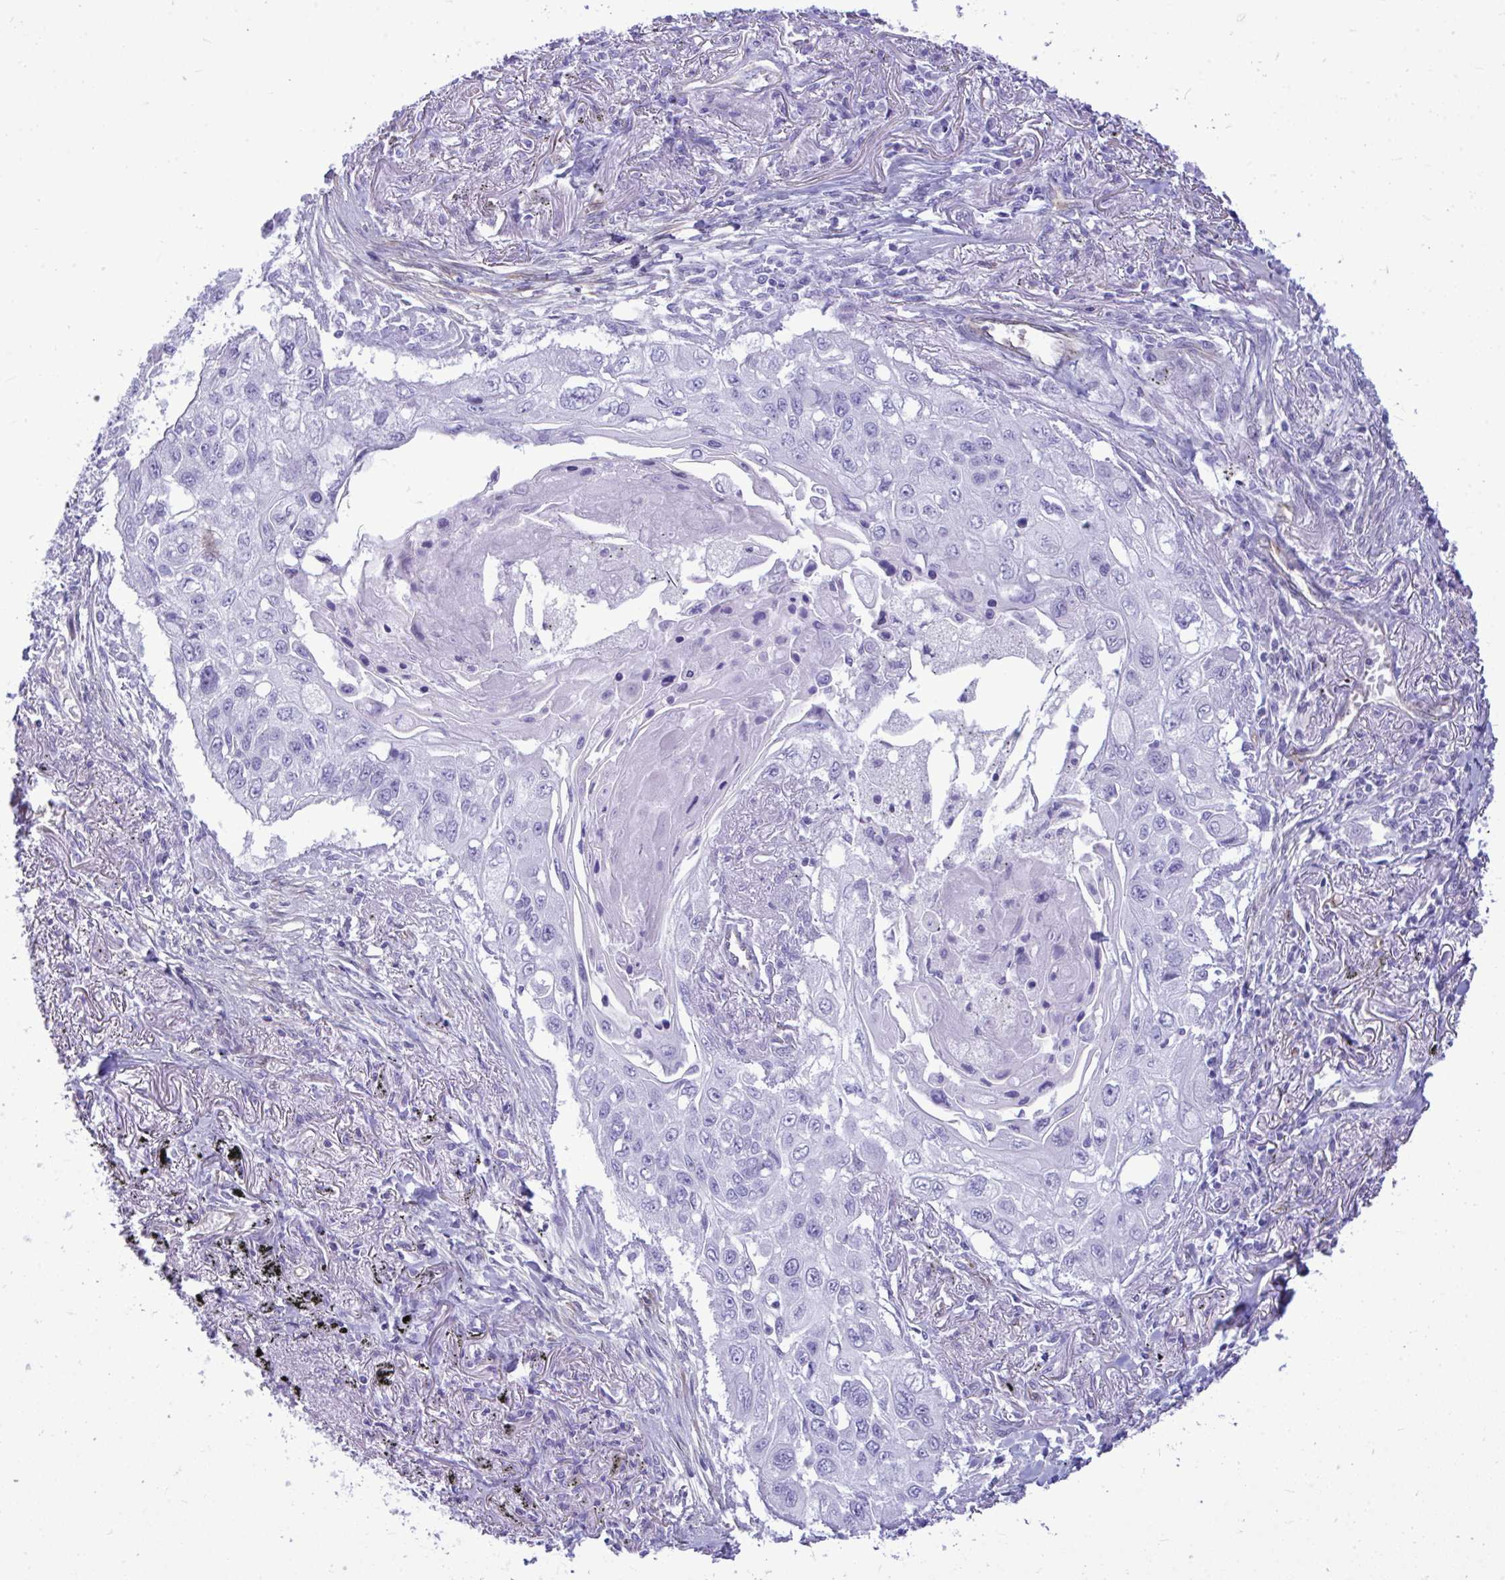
{"staining": {"intensity": "negative", "quantity": "none", "location": "none"}, "tissue": "lung cancer", "cell_type": "Tumor cells", "image_type": "cancer", "snomed": [{"axis": "morphology", "description": "Squamous cell carcinoma, NOS"}, {"axis": "topography", "description": "Lung"}], "caption": "Protein analysis of lung cancer (squamous cell carcinoma) exhibits no significant staining in tumor cells.", "gene": "LIMS2", "patient": {"sex": "male", "age": 75}}